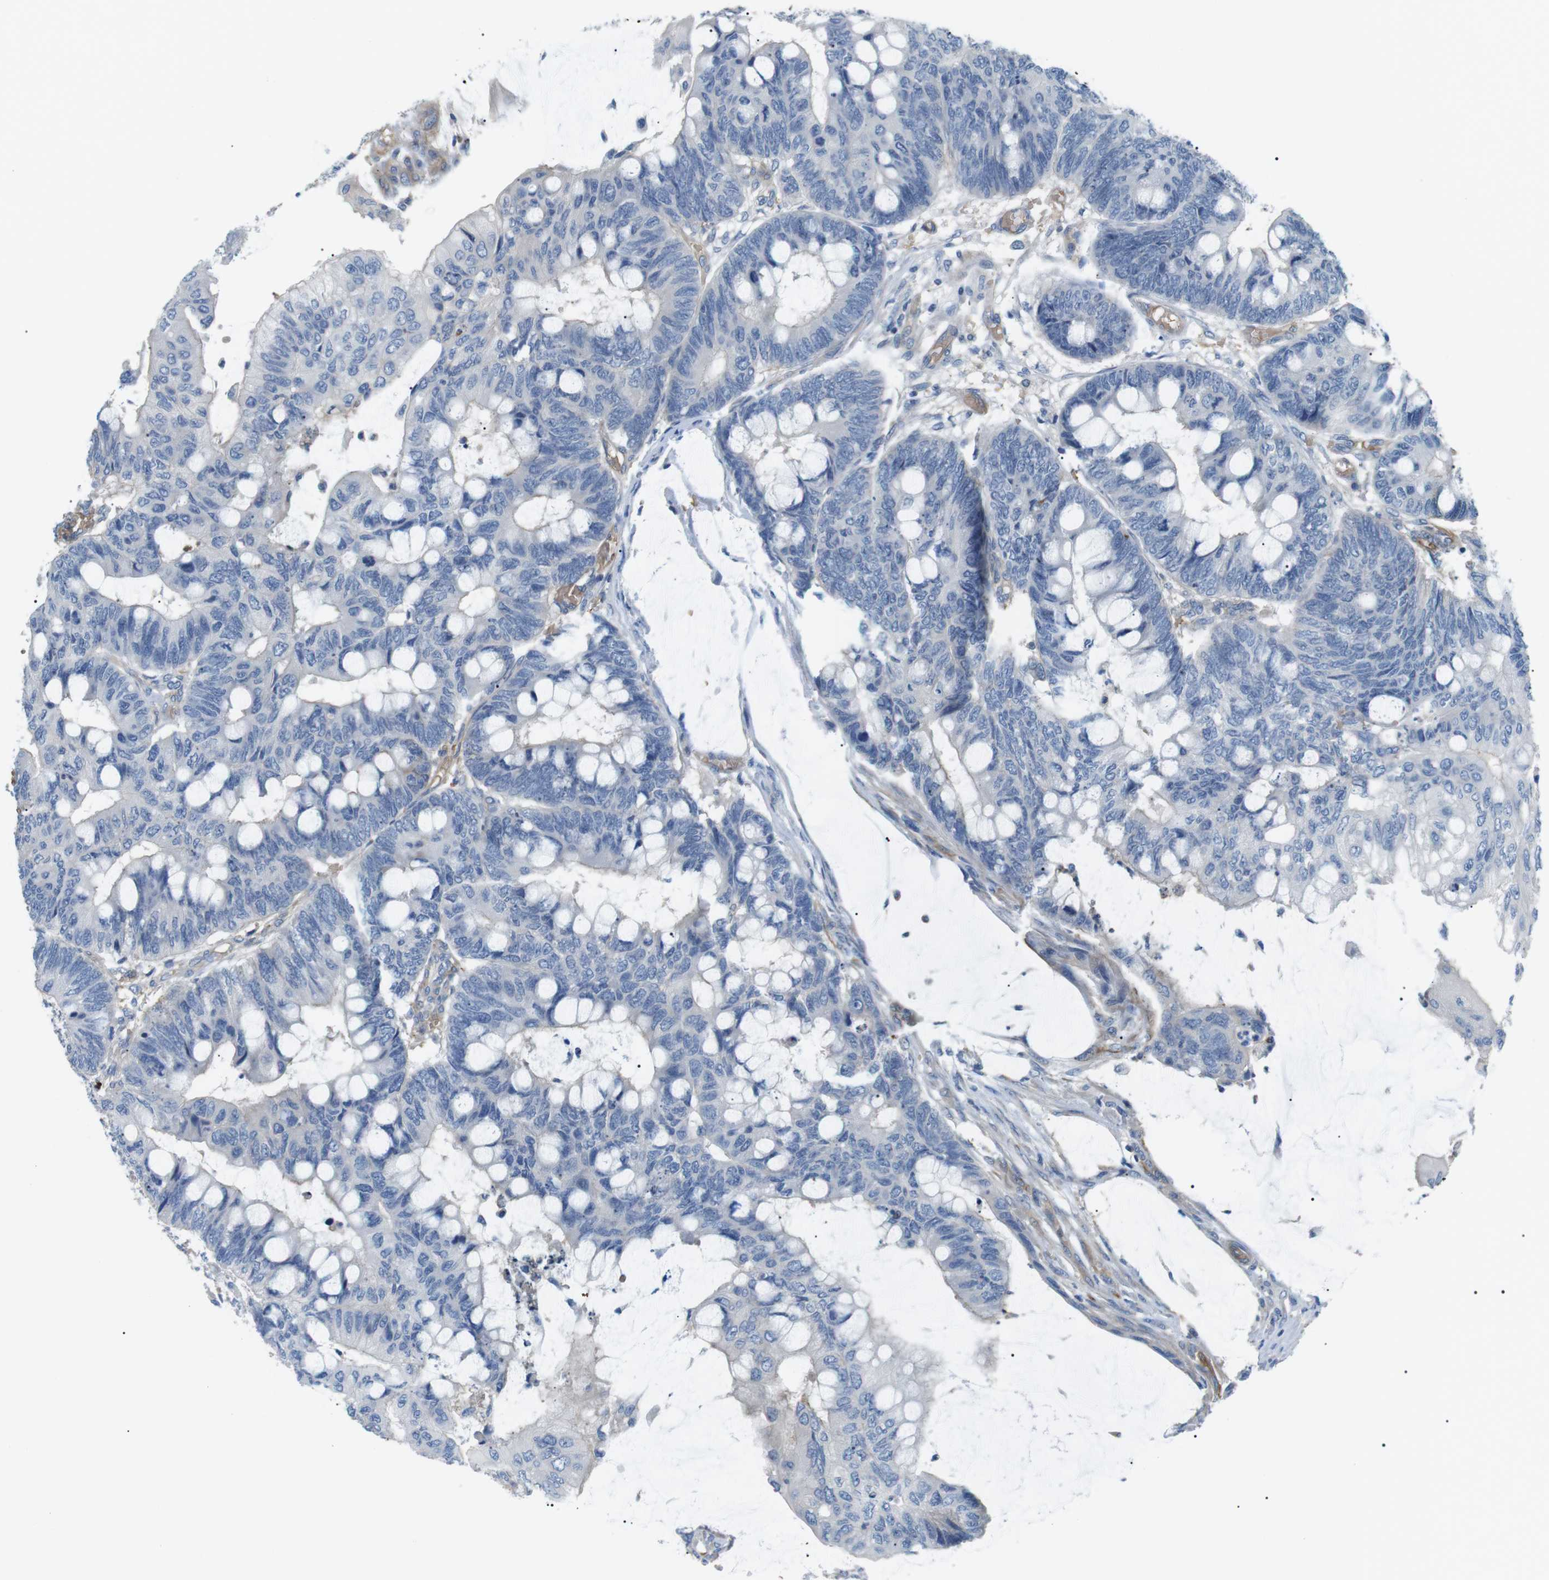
{"staining": {"intensity": "negative", "quantity": "none", "location": "none"}, "tissue": "colorectal cancer", "cell_type": "Tumor cells", "image_type": "cancer", "snomed": [{"axis": "morphology", "description": "Normal tissue, NOS"}, {"axis": "morphology", "description": "Adenocarcinoma, NOS"}, {"axis": "topography", "description": "Rectum"}], "caption": "Immunohistochemistry (IHC) photomicrograph of neoplastic tissue: adenocarcinoma (colorectal) stained with DAB (3,3'-diaminobenzidine) exhibits no significant protein positivity in tumor cells. The staining was performed using DAB (3,3'-diaminobenzidine) to visualize the protein expression in brown, while the nuclei were stained in blue with hematoxylin (Magnification: 20x).", "gene": "ADCY10", "patient": {"sex": "male", "age": 92}}